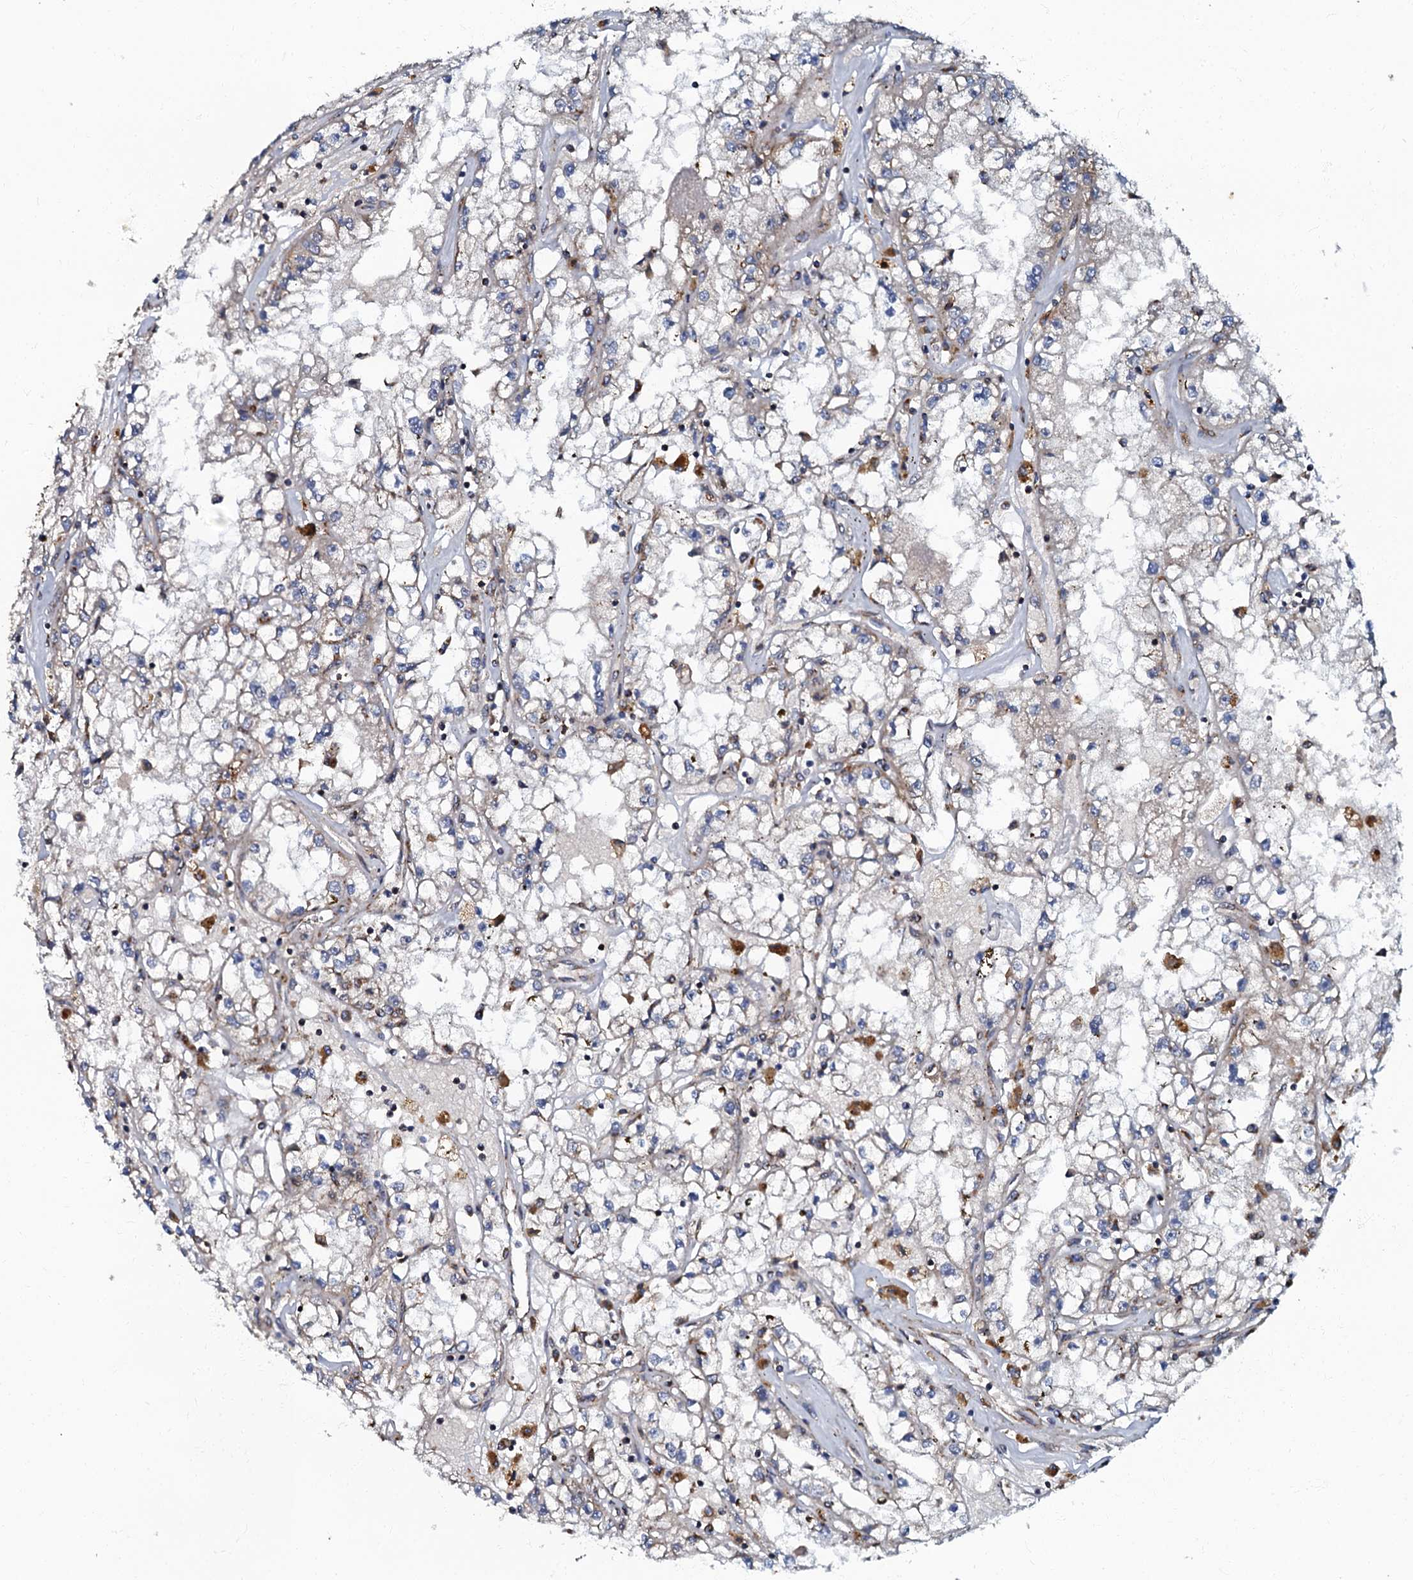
{"staining": {"intensity": "negative", "quantity": "none", "location": "none"}, "tissue": "renal cancer", "cell_type": "Tumor cells", "image_type": "cancer", "snomed": [{"axis": "morphology", "description": "Adenocarcinoma, NOS"}, {"axis": "topography", "description": "Kidney"}], "caption": "This image is of renal cancer stained with IHC to label a protein in brown with the nuclei are counter-stained blue. There is no staining in tumor cells.", "gene": "NDUFA12", "patient": {"sex": "male", "age": 56}}